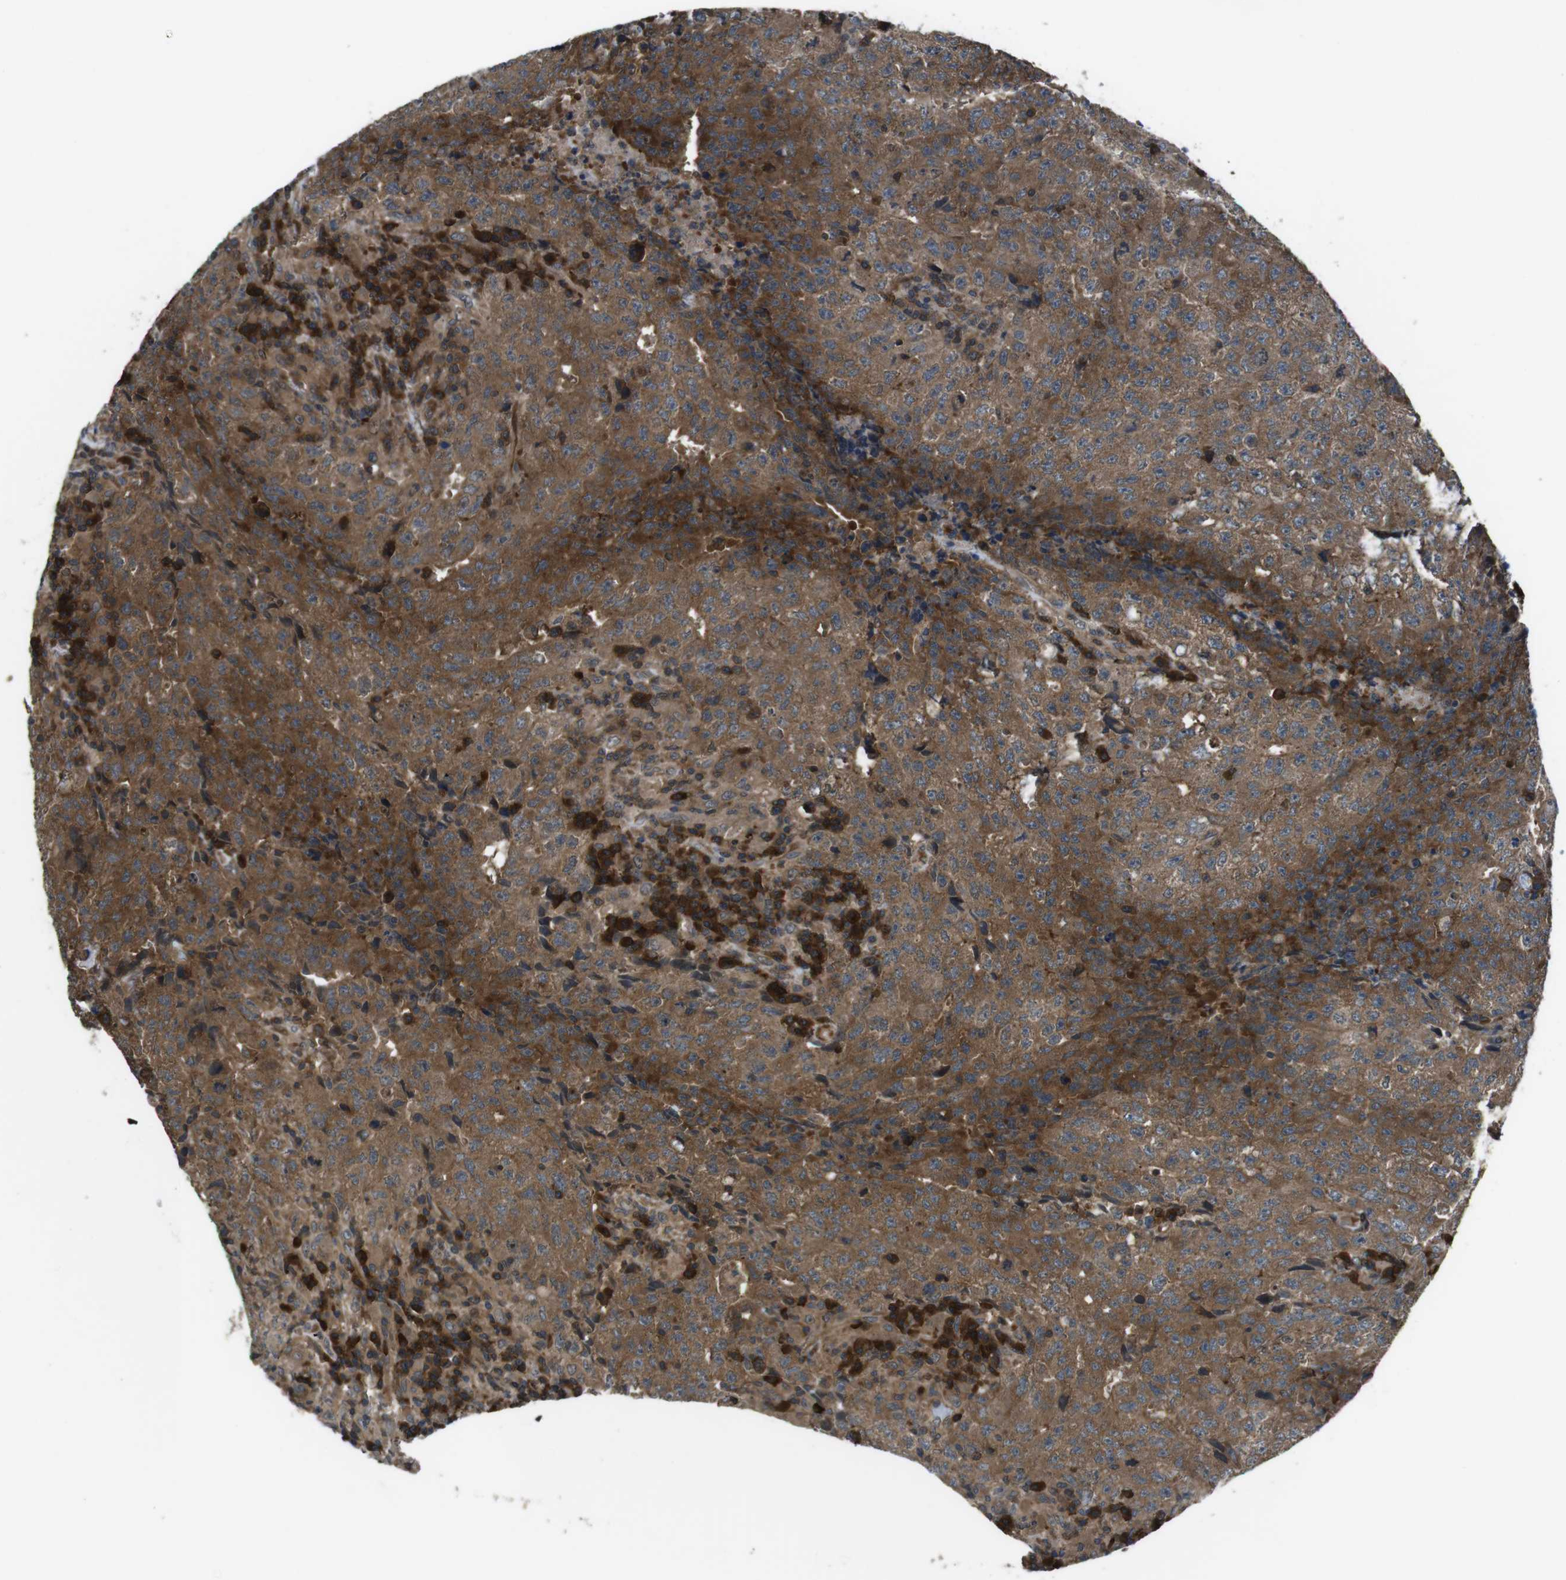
{"staining": {"intensity": "moderate", "quantity": ">75%", "location": "cytoplasmic/membranous"}, "tissue": "testis cancer", "cell_type": "Tumor cells", "image_type": "cancer", "snomed": [{"axis": "morphology", "description": "Necrosis, NOS"}, {"axis": "morphology", "description": "Carcinoma, Embryonal, NOS"}, {"axis": "topography", "description": "Testis"}], "caption": "Approximately >75% of tumor cells in testis embryonal carcinoma display moderate cytoplasmic/membranous protein positivity as visualized by brown immunohistochemical staining.", "gene": "SLC22A23", "patient": {"sex": "male", "age": 19}}